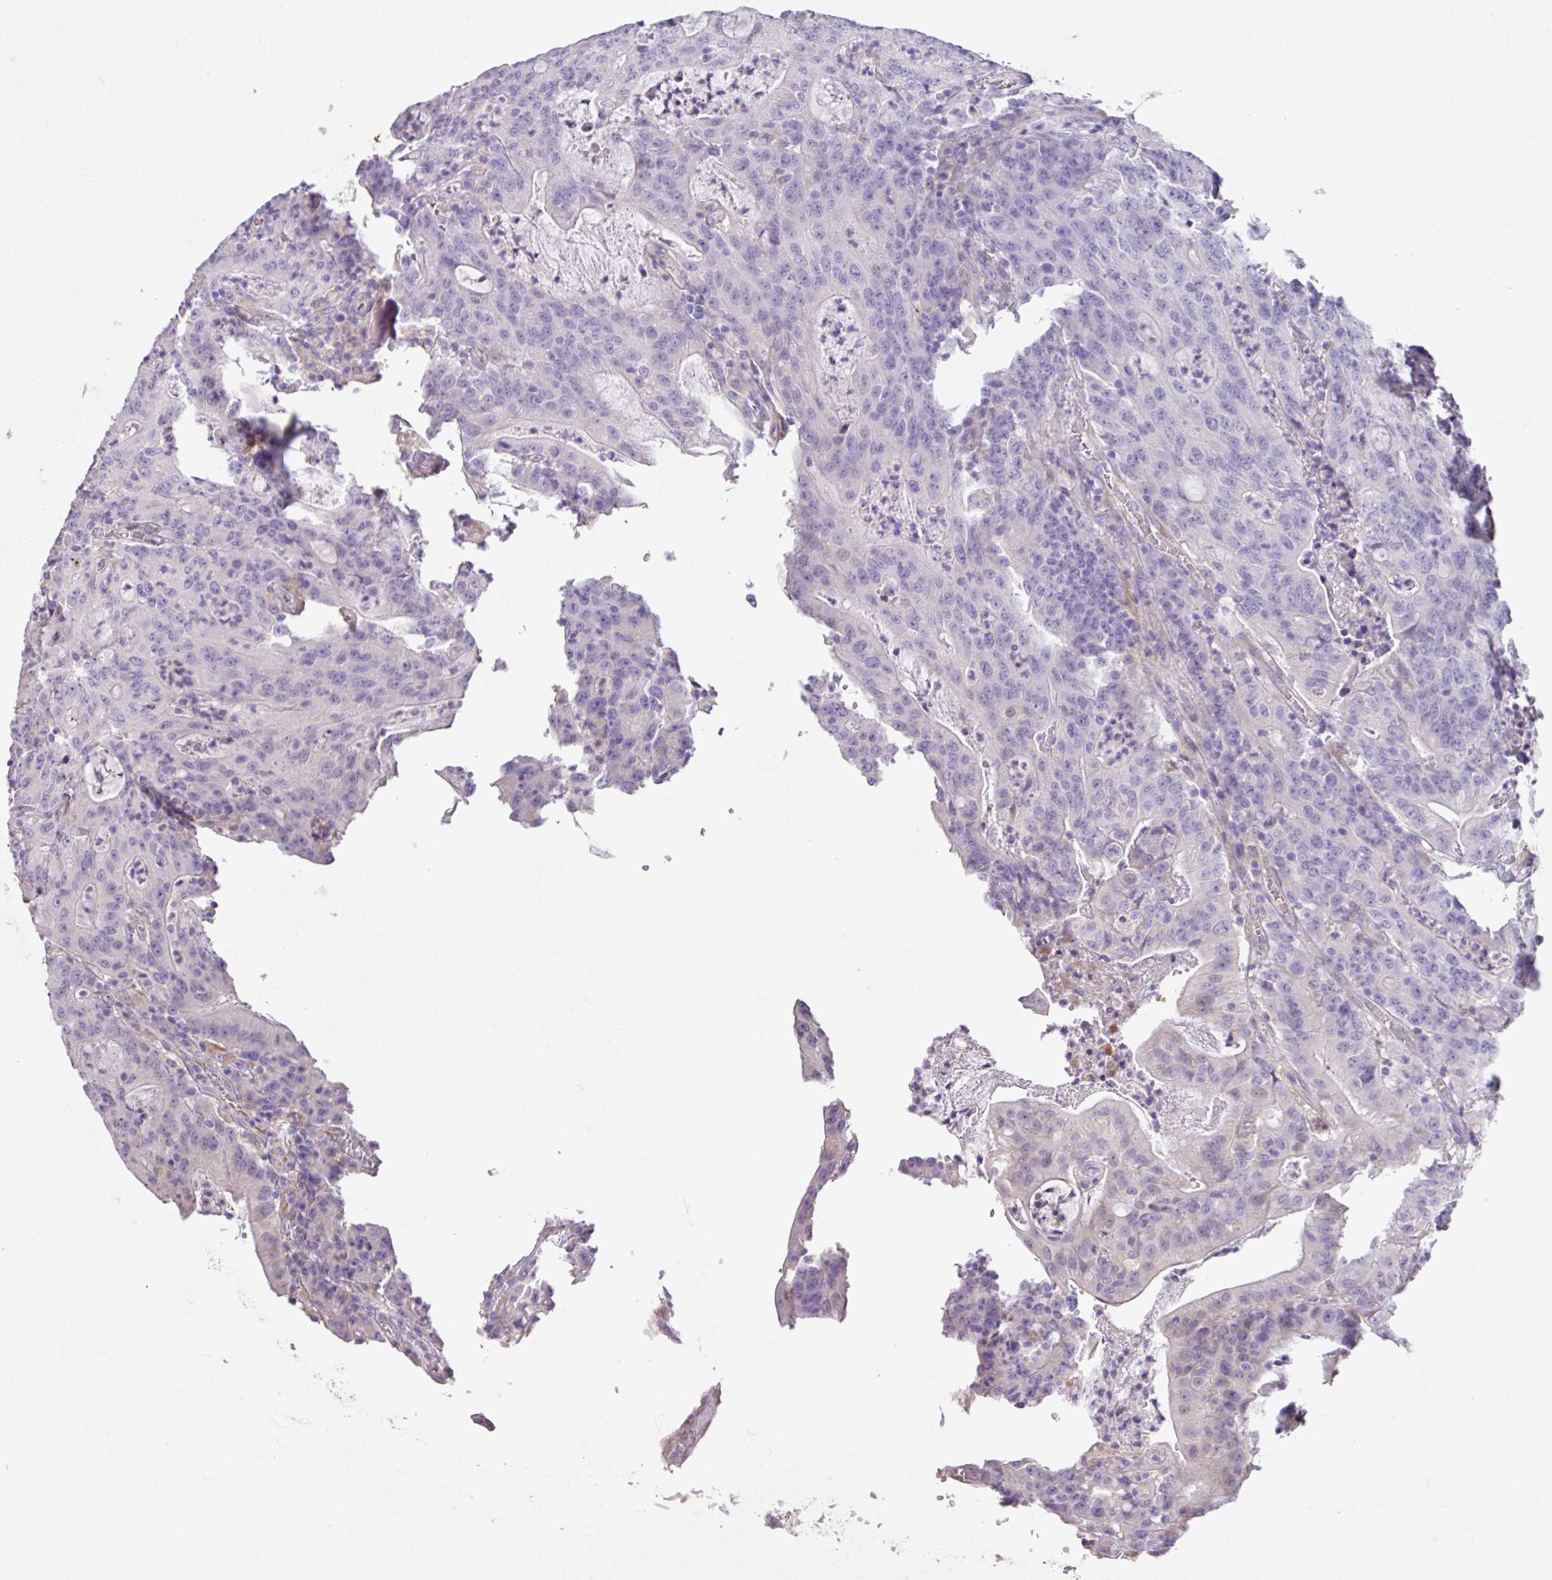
{"staining": {"intensity": "negative", "quantity": "none", "location": "none"}, "tissue": "colorectal cancer", "cell_type": "Tumor cells", "image_type": "cancer", "snomed": [{"axis": "morphology", "description": "Adenocarcinoma, NOS"}, {"axis": "topography", "description": "Colon"}], "caption": "Immunohistochemistry photomicrograph of neoplastic tissue: colorectal cancer (adenocarcinoma) stained with DAB displays no significant protein positivity in tumor cells.", "gene": "ZG16", "patient": {"sex": "male", "age": 83}}